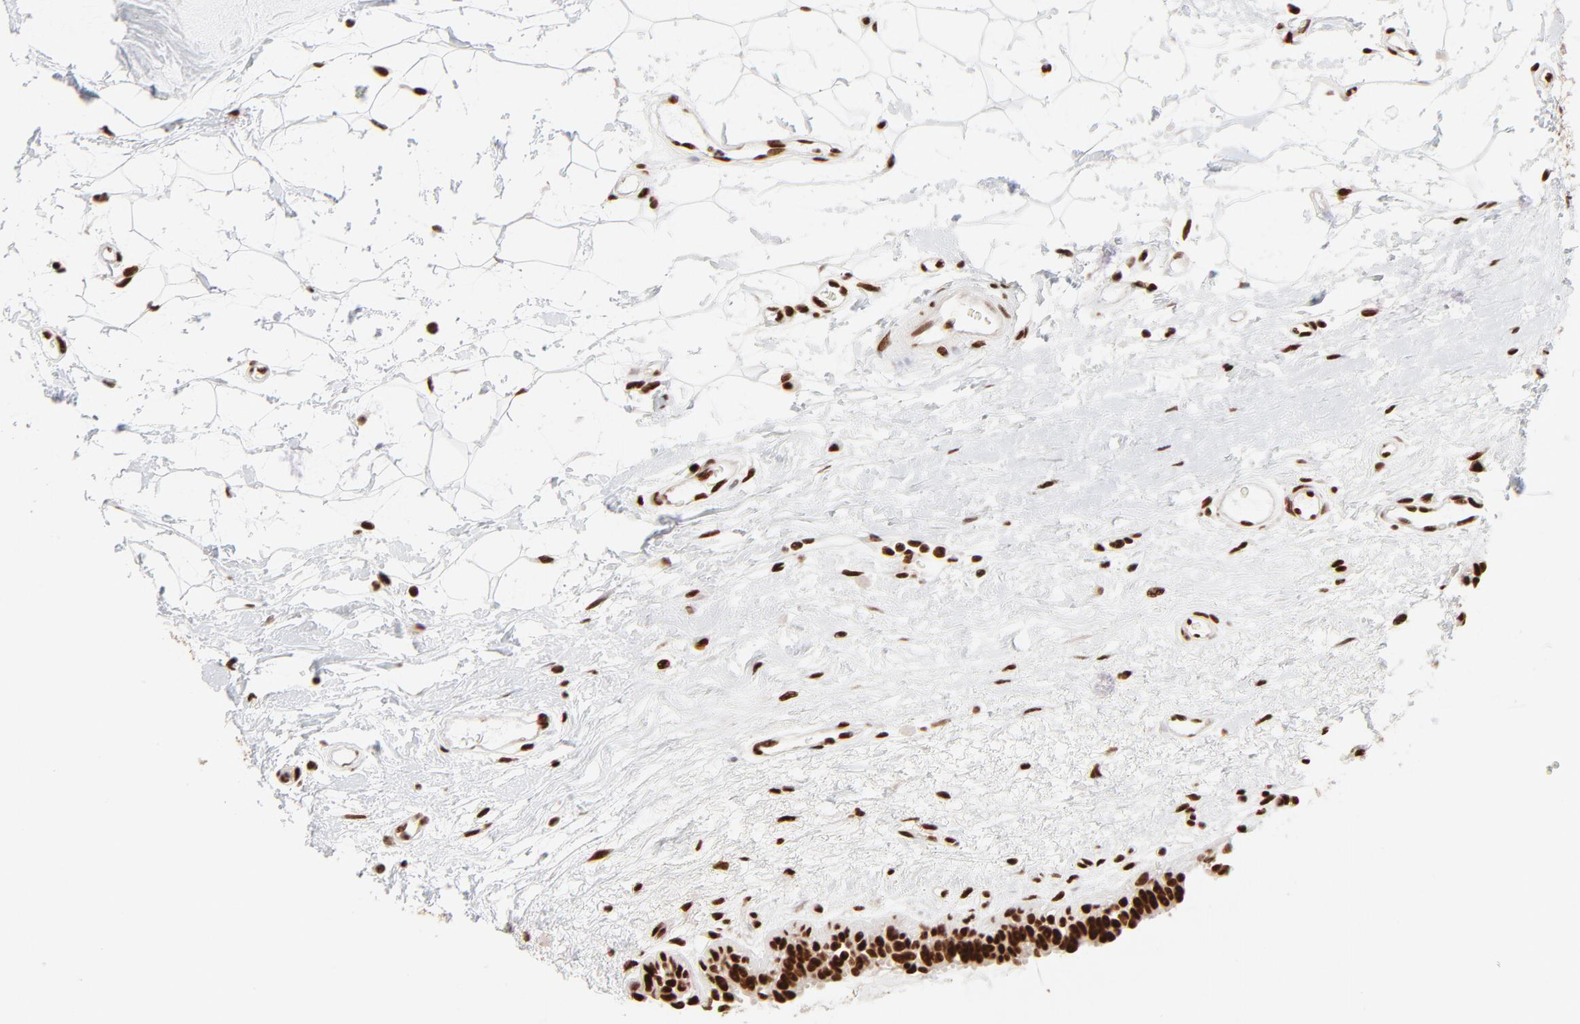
{"staining": {"intensity": "strong", "quantity": ">75%", "location": "nuclear"}, "tissue": "breast cancer", "cell_type": "Tumor cells", "image_type": "cancer", "snomed": [{"axis": "morphology", "description": "Duct carcinoma"}, {"axis": "topography", "description": "Breast"}], "caption": "High-magnification brightfield microscopy of infiltrating ductal carcinoma (breast) stained with DAB (brown) and counterstained with hematoxylin (blue). tumor cells exhibit strong nuclear positivity is identified in approximately>75% of cells. Nuclei are stained in blue.", "gene": "TARDBP", "patient": {"sex": "female", "age": 40}}